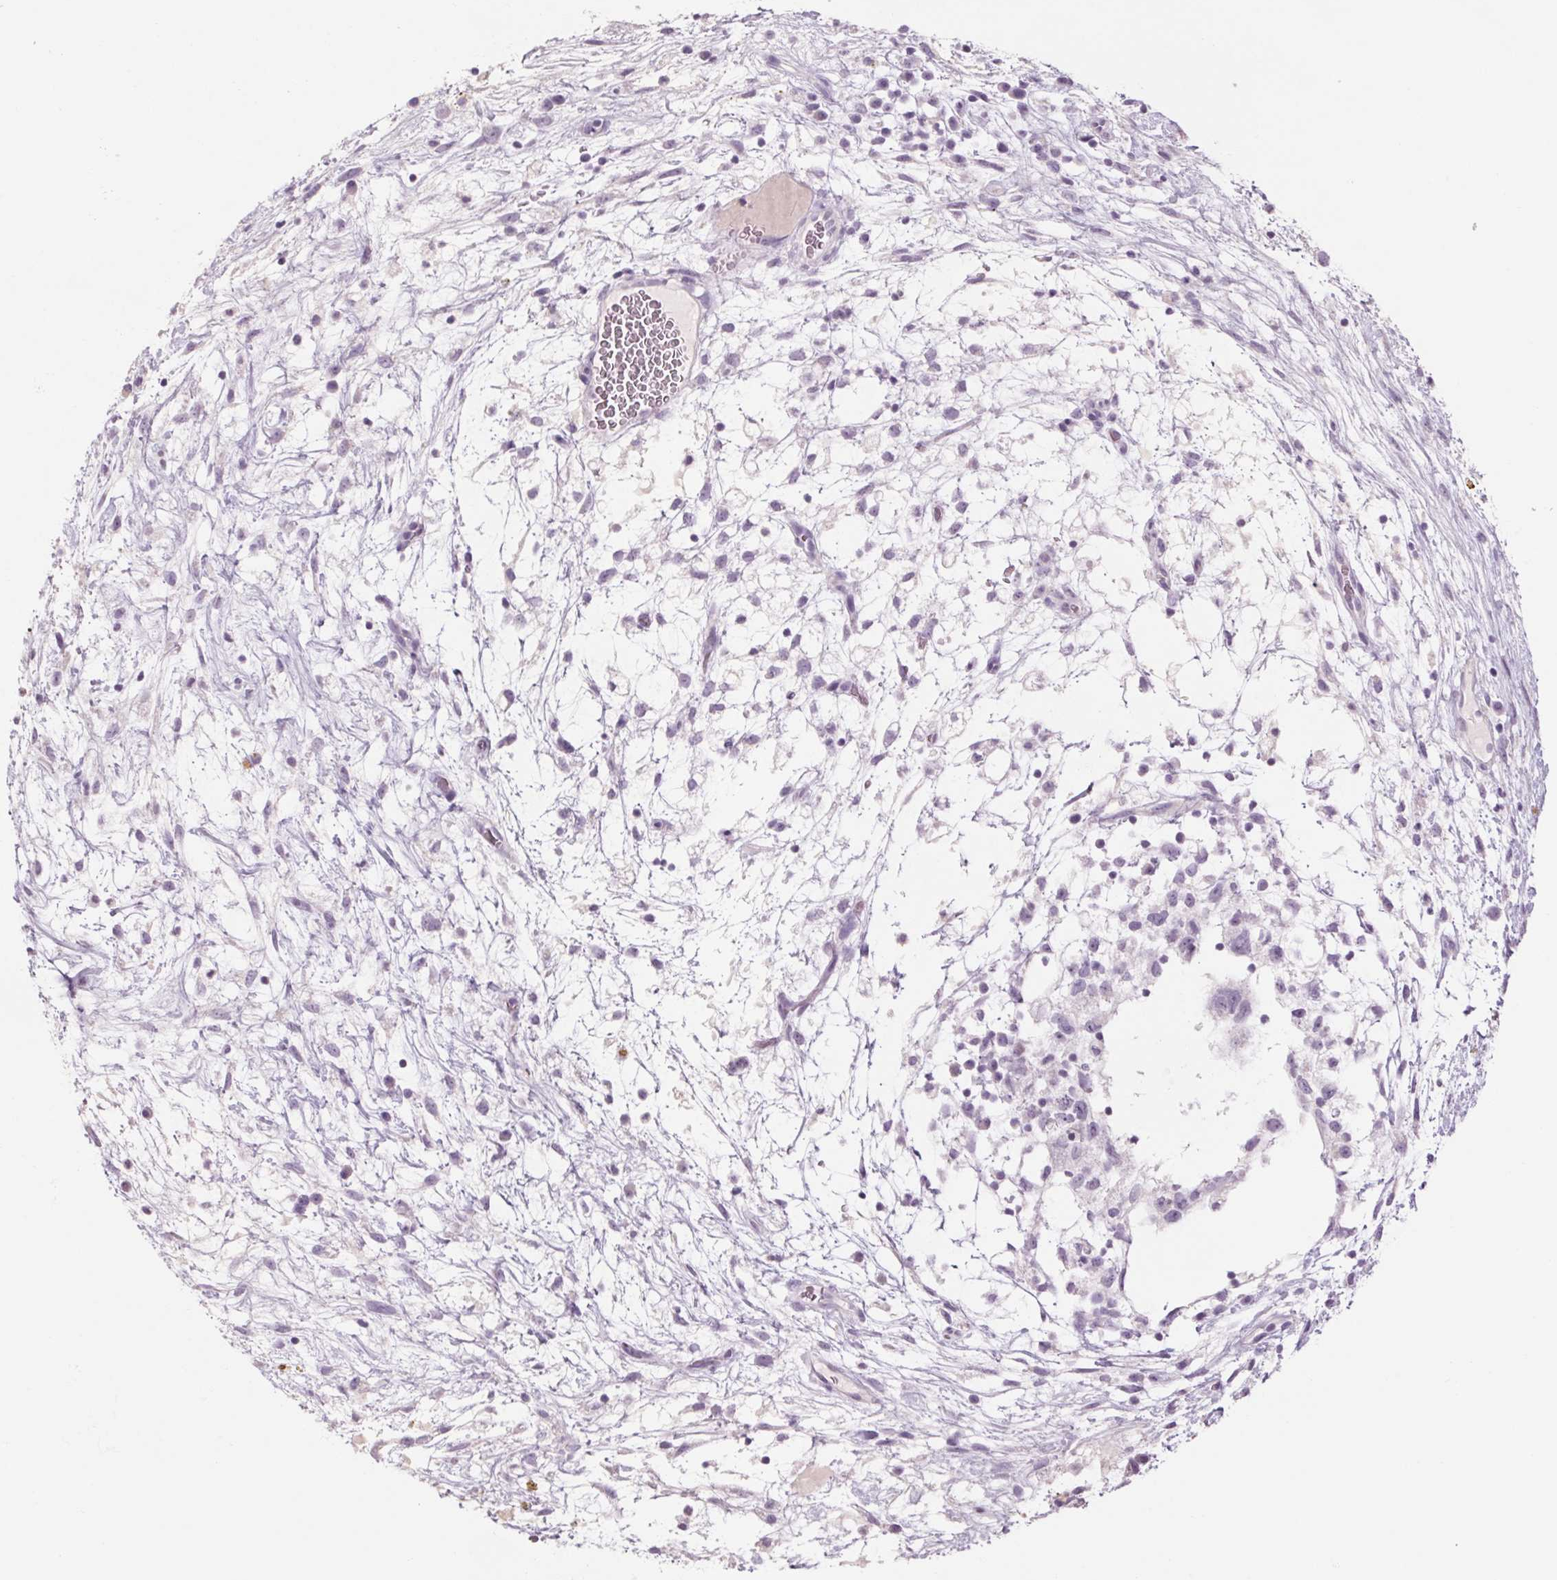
{"staining": {"intensity": "negative", "quantity": "none", "location": "none"}, "tissue": "testis cancer", "cell_type": "Tumor cells", "image_type": "cancer", "snomed": [{"axis": "morphology", "description": "Normal tissue, NOS"}, {"axis": "morphology", "description": "Carcinoma, Embryonal, NOS"}, {"axis": "topography", "description": "Testis"}], "caption": "Human embryonal carcinoma (testis) stained for a protein using immunohistochemistry (IHC) exhibits no positivity in tumor cells.", "gene": "RPTN", "patient": {"sex": "male", "age": 32}}